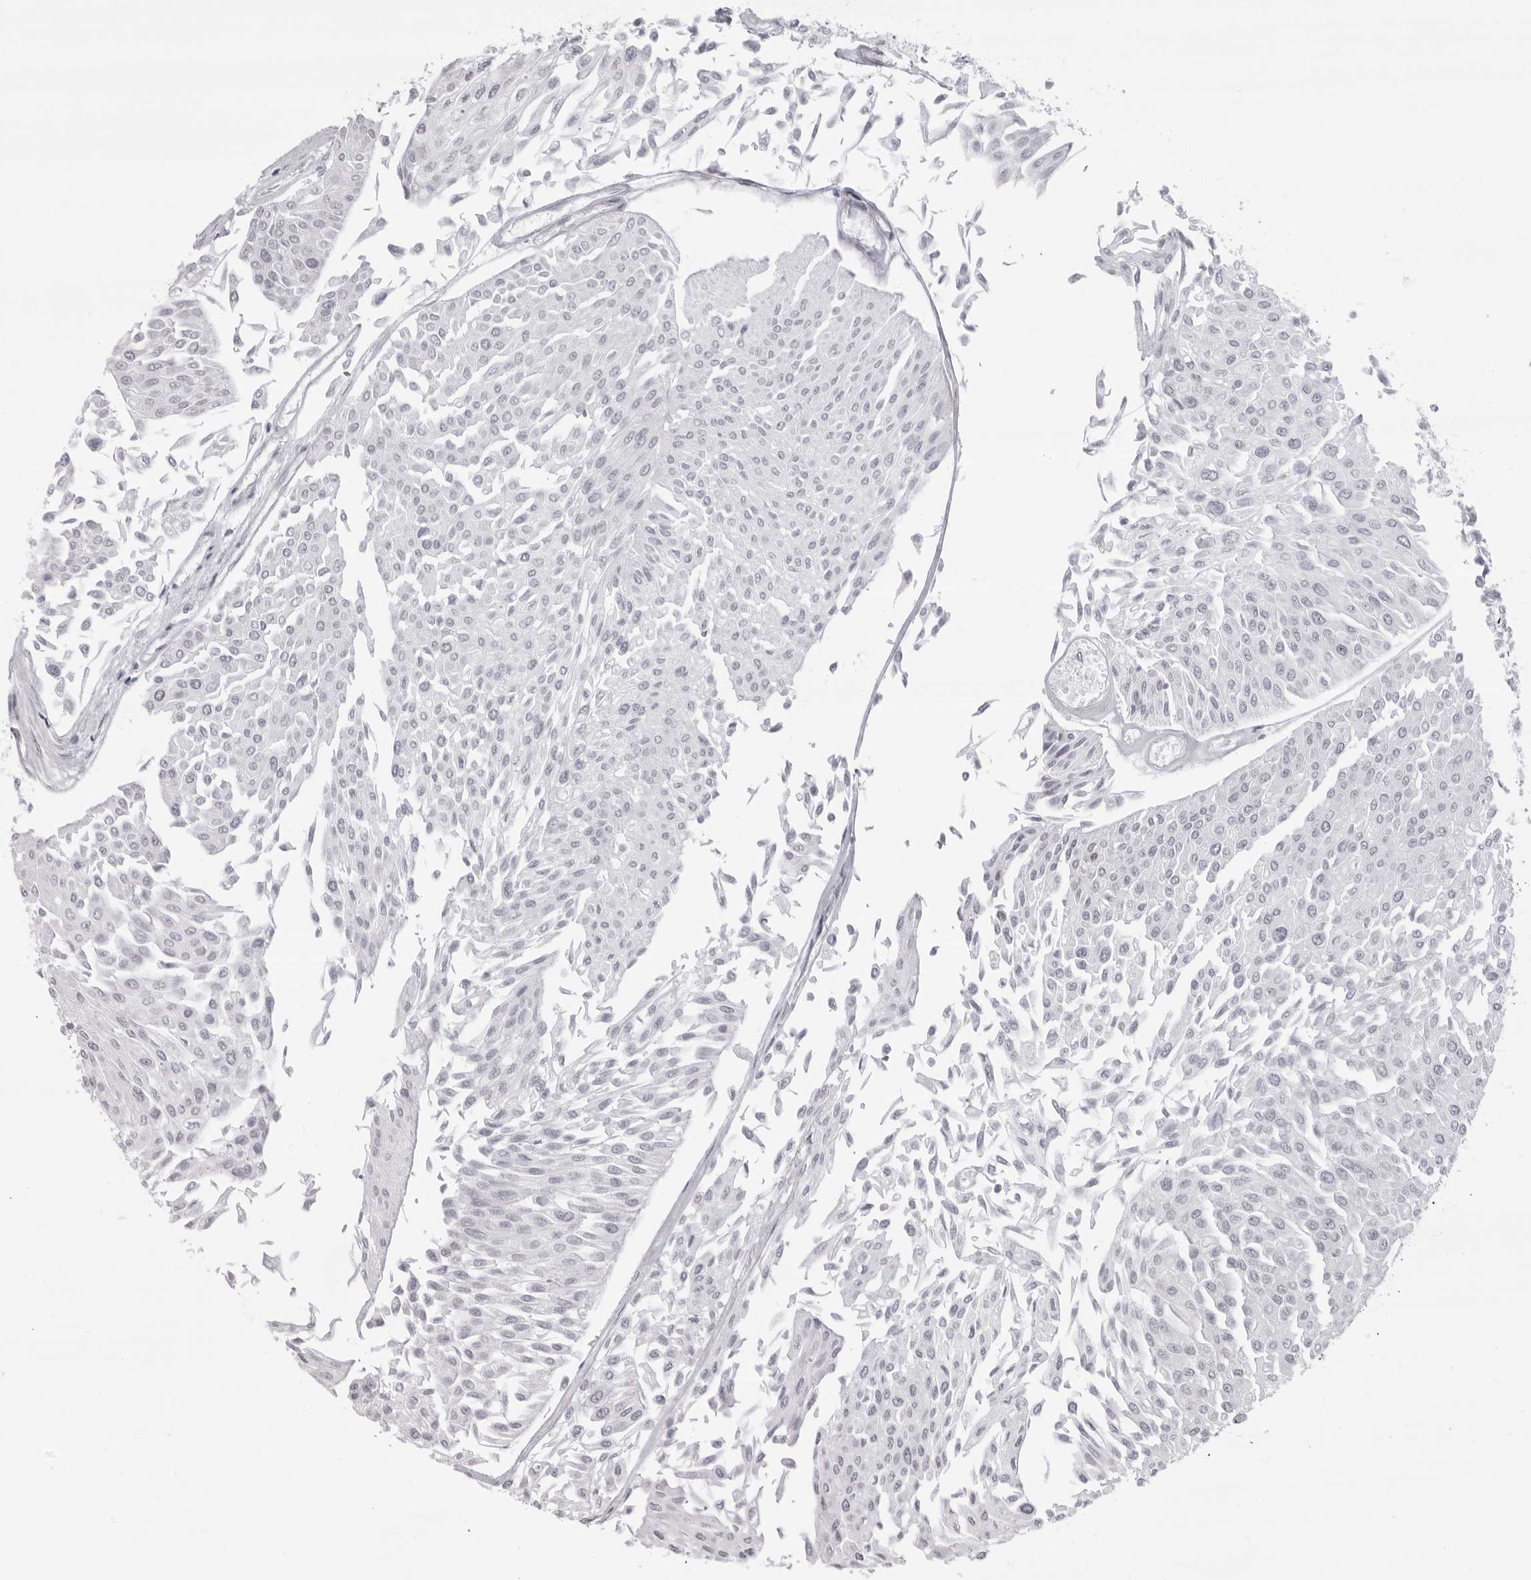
{"staining": {"intensity": "negative", "quantity": "none", "location": "none"}, "tissue": "urothelial cancer", "cell_type": "Tumor cells", "image_type": "cancer", "snomed": [{"axis": "morphology", "description": "Urothelial carcinoma, Low grade"}, {"axis": "topography", "description": "Urinary bladder"}], "caption": "This histopathology image is of urothelial cancer stained with IHC to label a protein in brown with the nuclei are counter-stained blue. There is no staining in tumor cells.", "gene": "PHF3", "patient": {"sex": "male", "age": 67}}